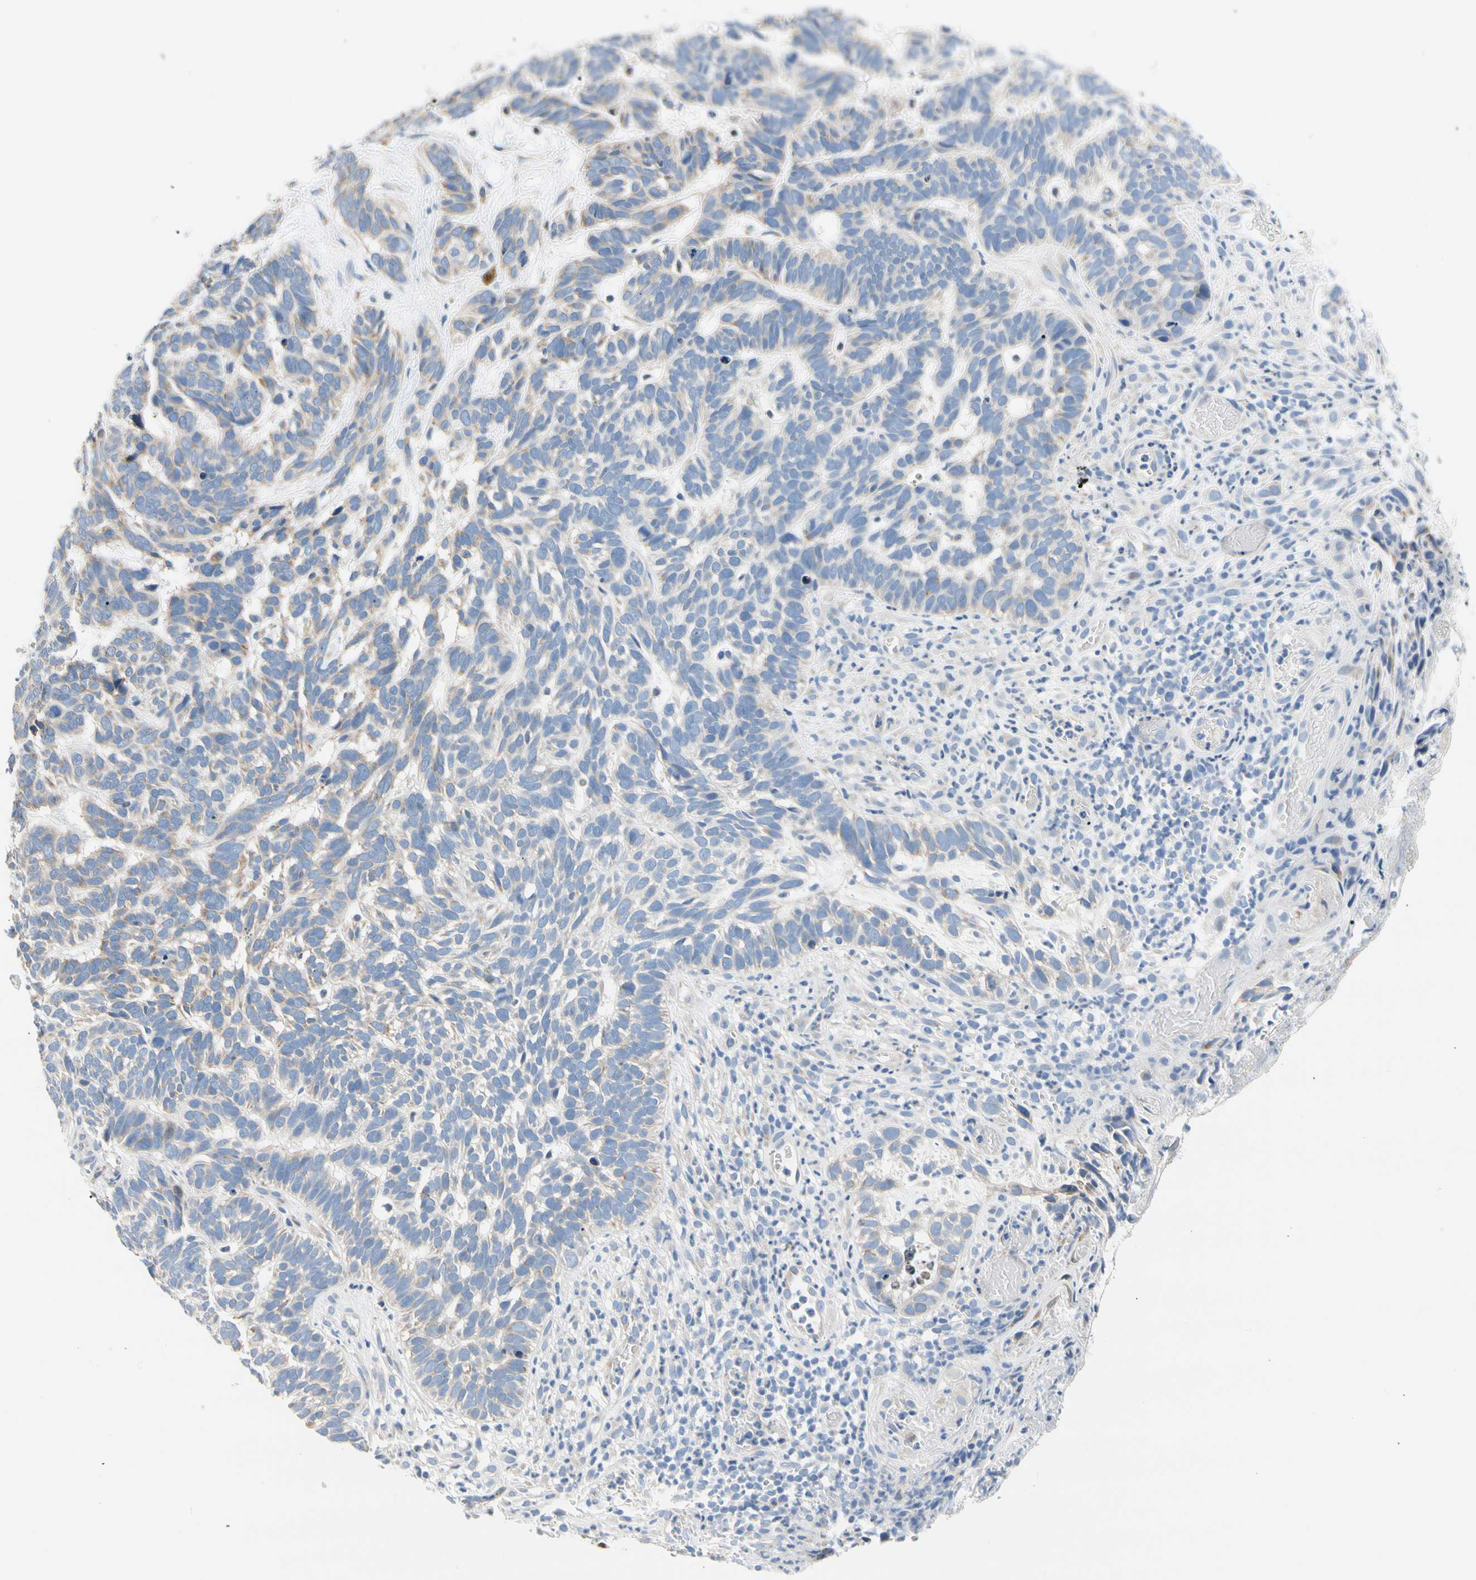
{"staining": {"intensity": "negative", "quantity": "none", "location": "none"}, "tissue": "skin cancer", "cell_type": "Tumor cells", "image_type": "cancer", "snomed": [{"axis": "morphology", "description": "Basal cell carcinoma"}, {"axis": "topography", "description": "Skin"}], "caption": "This is an immunohistochemistry (IHC) image of human basal cell carcinoma (skin). There is no staining in tumor cells.", "gene": "STXBP1", "patient": {"sex": "male", "age": 87}}